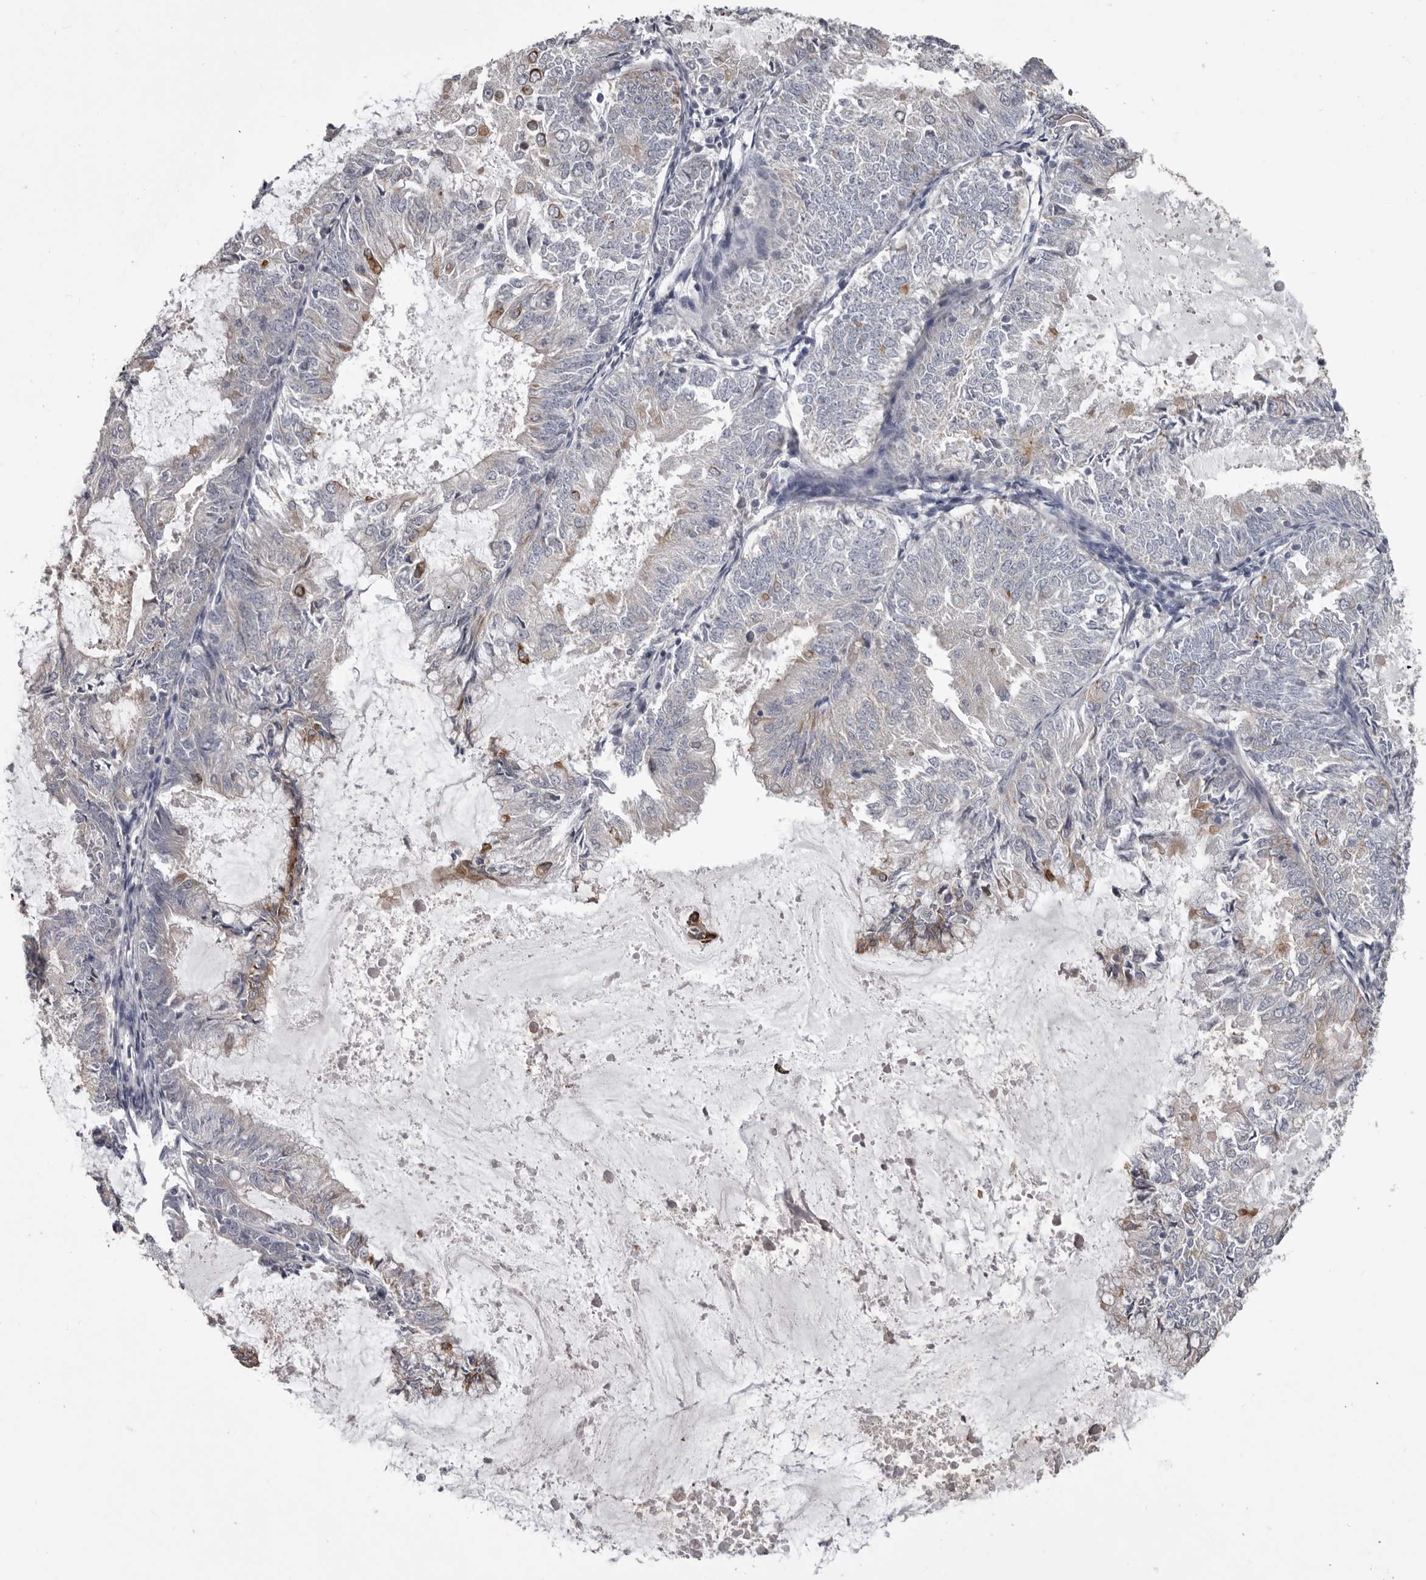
{"staining": {"intensity": "moderate", "quantity": "<25%", "location": "cytoplasmic/membranous"}, "tissue": "endometrial cancer", "cell_type": "Tumor cells", "image_type": "cancer", "snomed": [{"axis": "morphology", "description": "Adenocarcinoma, NOS"}, {"axis": "topography", "description": "Endometrium"}], "caption": "Immunohistochemistry (DAB) staining of human adenocarcinoma (endometrial) demonstrates moderate cytoplasmic/membranous protein positivity in approximately <25% of tumor cells.", "gene": "LPAR6", "patient": {"sex": "female", "age": 57}}